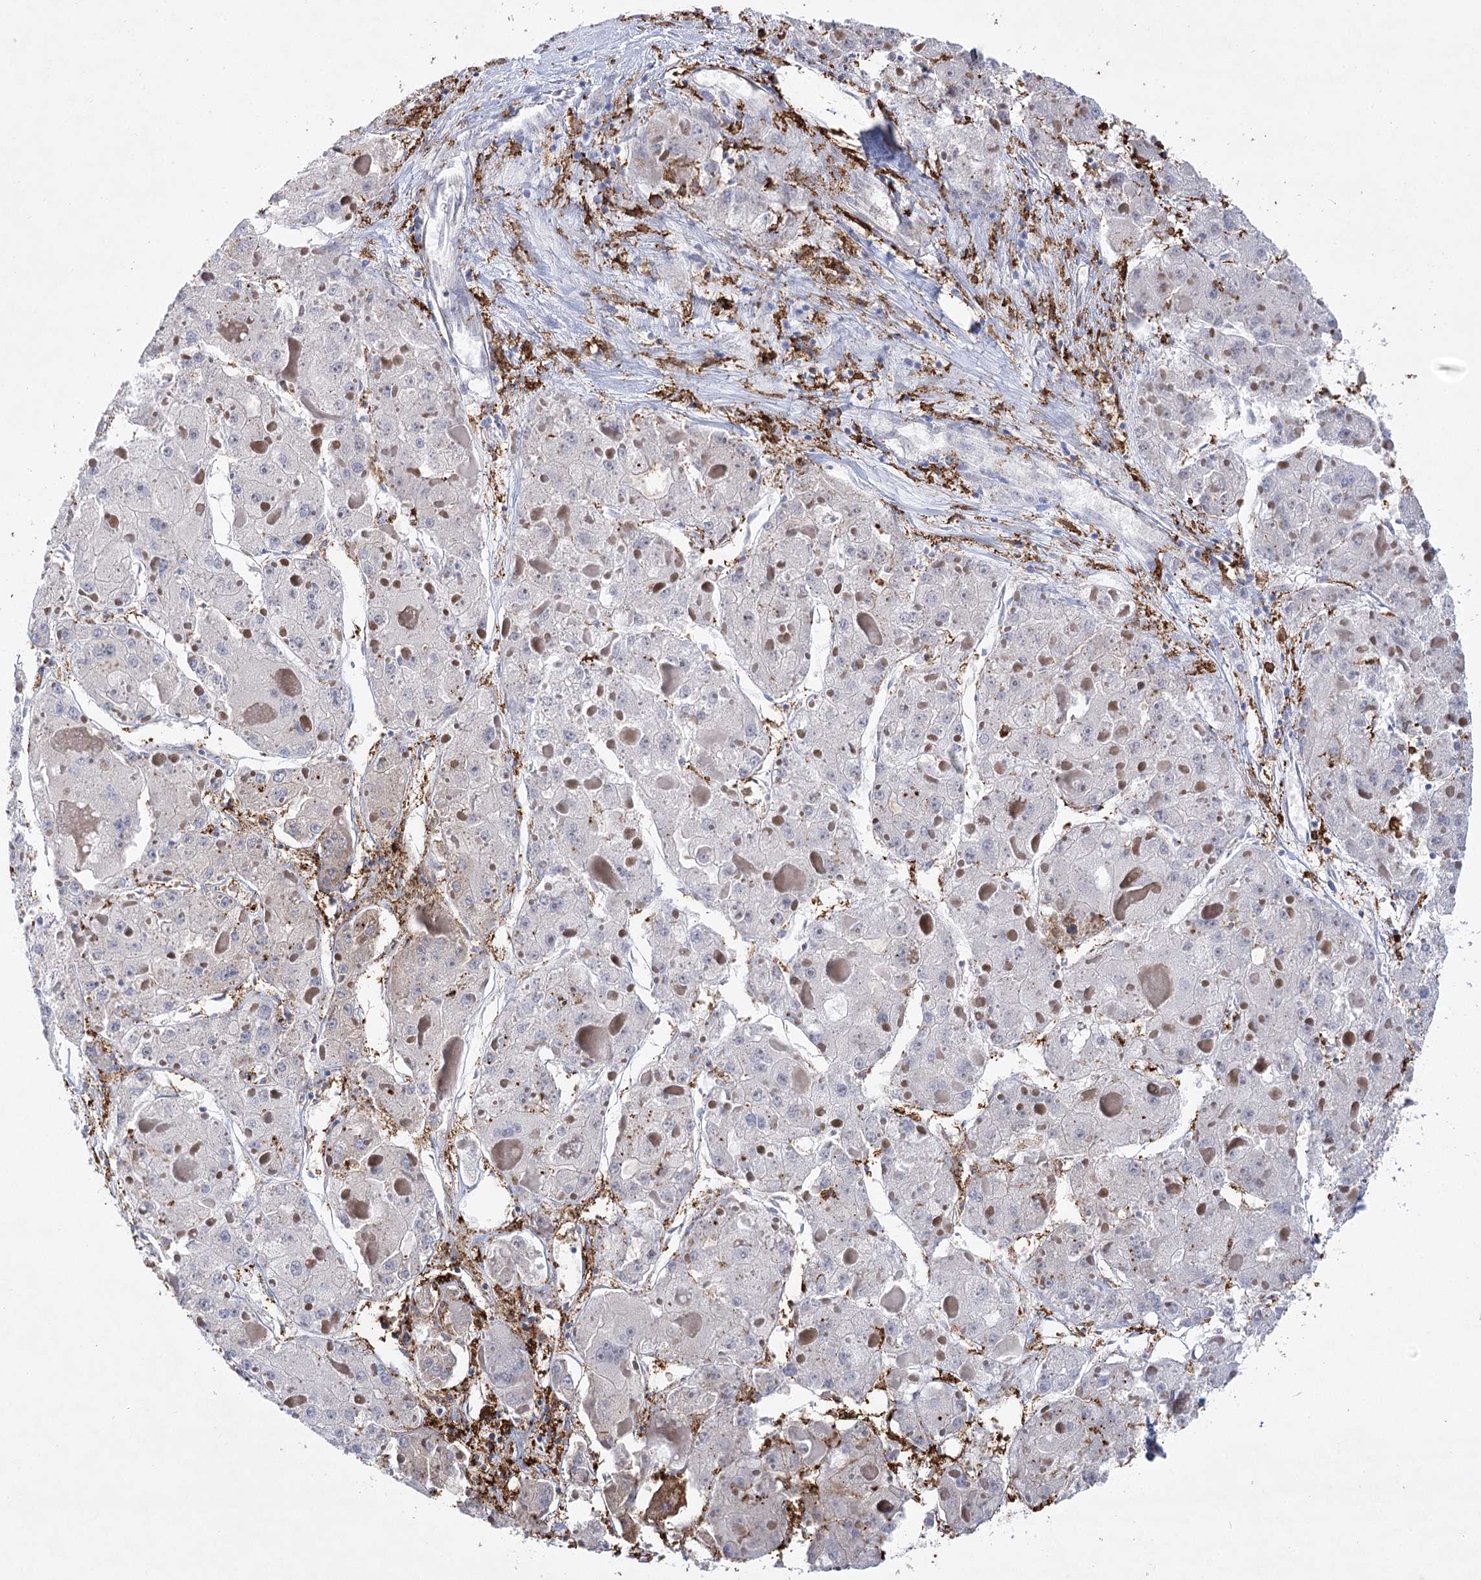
{"staining": {"intensity": "negative", "quantity": "none", "location": "none"}, "tissue": "liver cancer", "cell_type": "Tumor cells", "image_type": "cancer", "snomed": [{"axis": "morphology", "description": "Carcinoma, Hepatocellular, NOS"}, {"axis": "topography", "description": "Liver"}], "caption": "Hepatocellular carcinoma (liver) stained for a protein using immunohistochemistry shows no expression tumor cells.", "gene": "PIWIL4", "patient": {"sex": "female", "age": 73}}